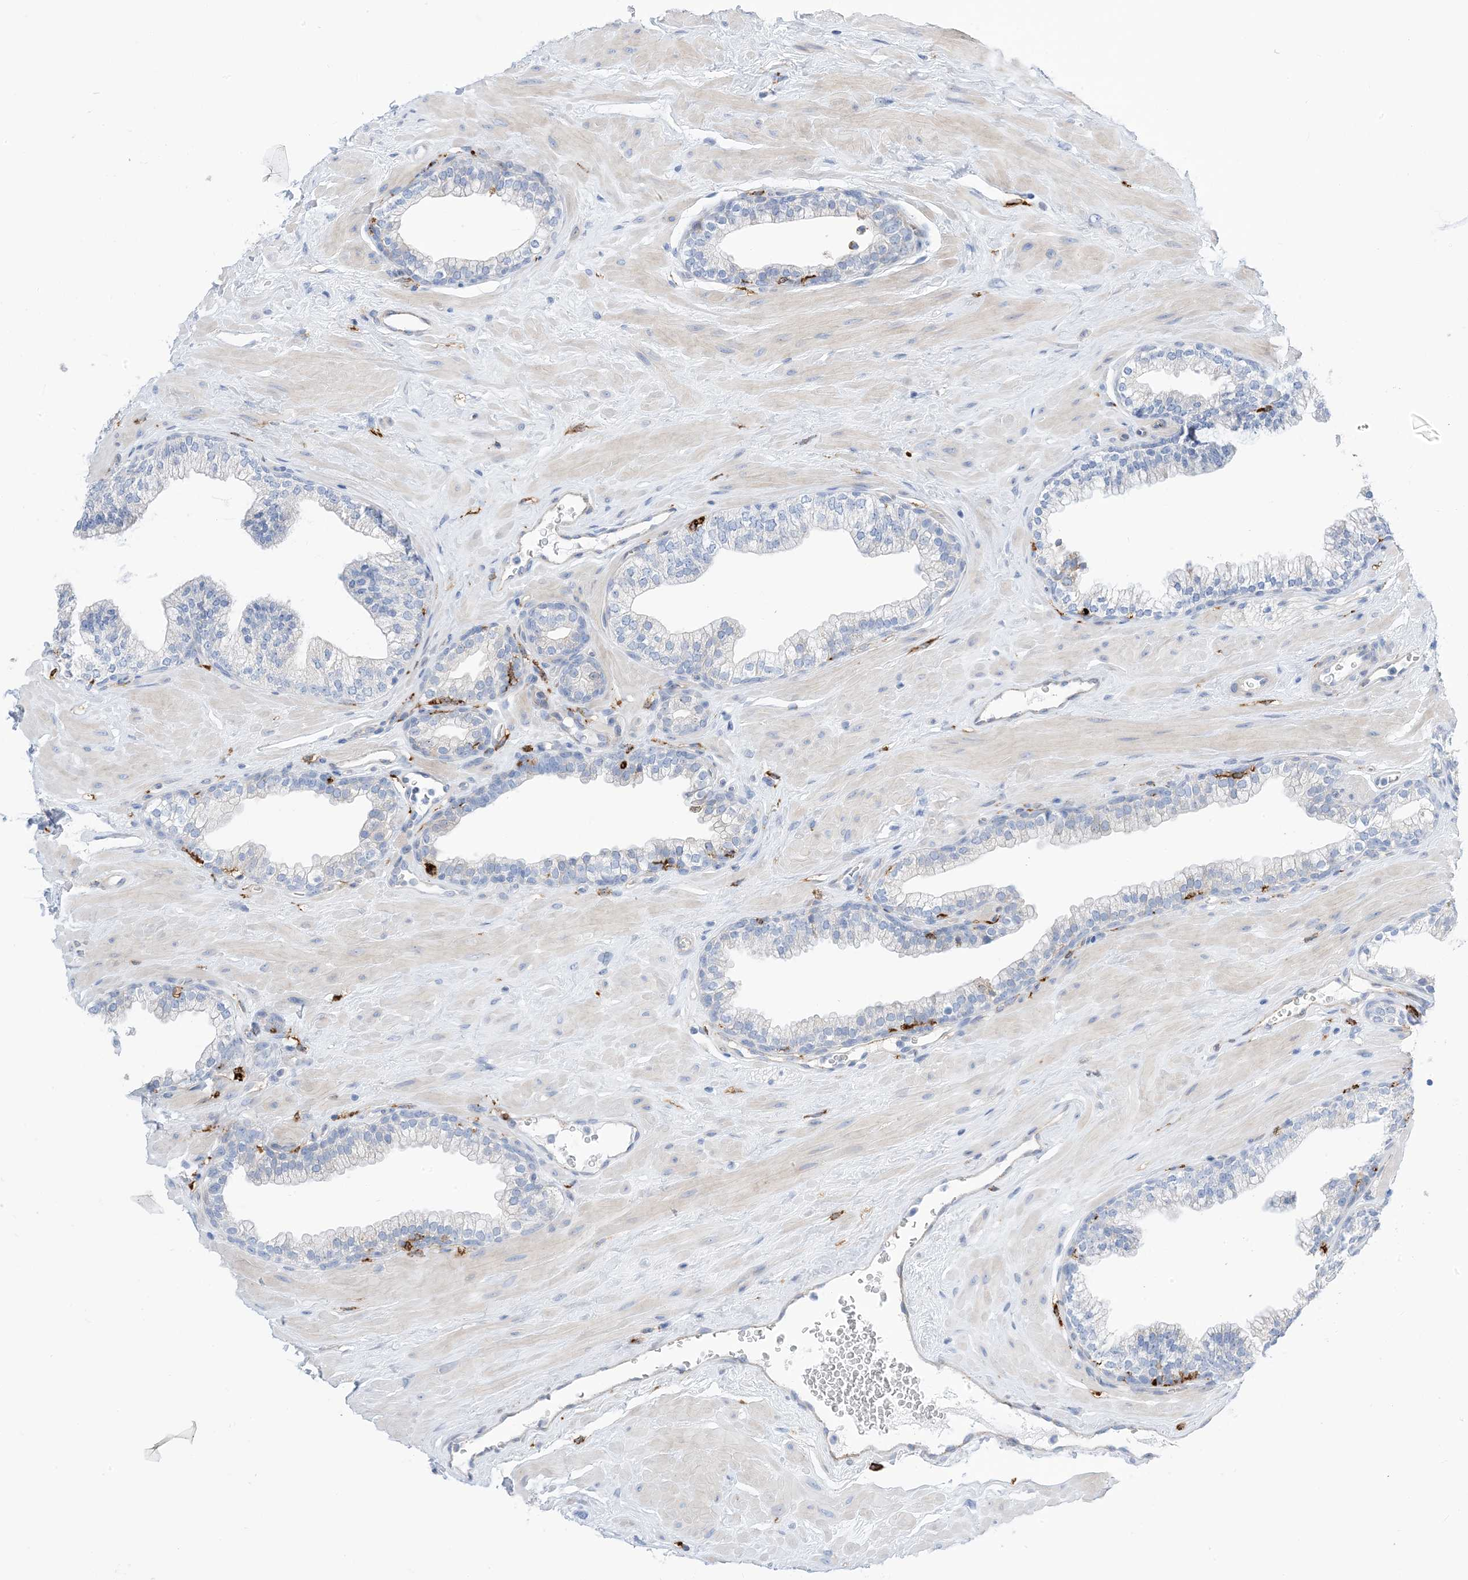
{"staining": {"intensity": "negative", "quantity": "none", "location": "none"}, "tissue": "prostate", "cell_type": "Glandular cells", "image_type": "normal", "snomed": [{"axis": "morphology", "description": "Normal tissue, NOS"}, {"axis": "morphology", "description": "Urothelial carcinoma, Low grade"}, {"axis": "topography", "description": "Urinary bladder"}, {"axis": "topography", "description": "Prostate"}], "caption": "Human prostate stained for a protein using immunohistochemistry (IHC) displays no expression in glandular cells.", "gene": "DPH3", "patient": {"sex": "male", "age": 60}}